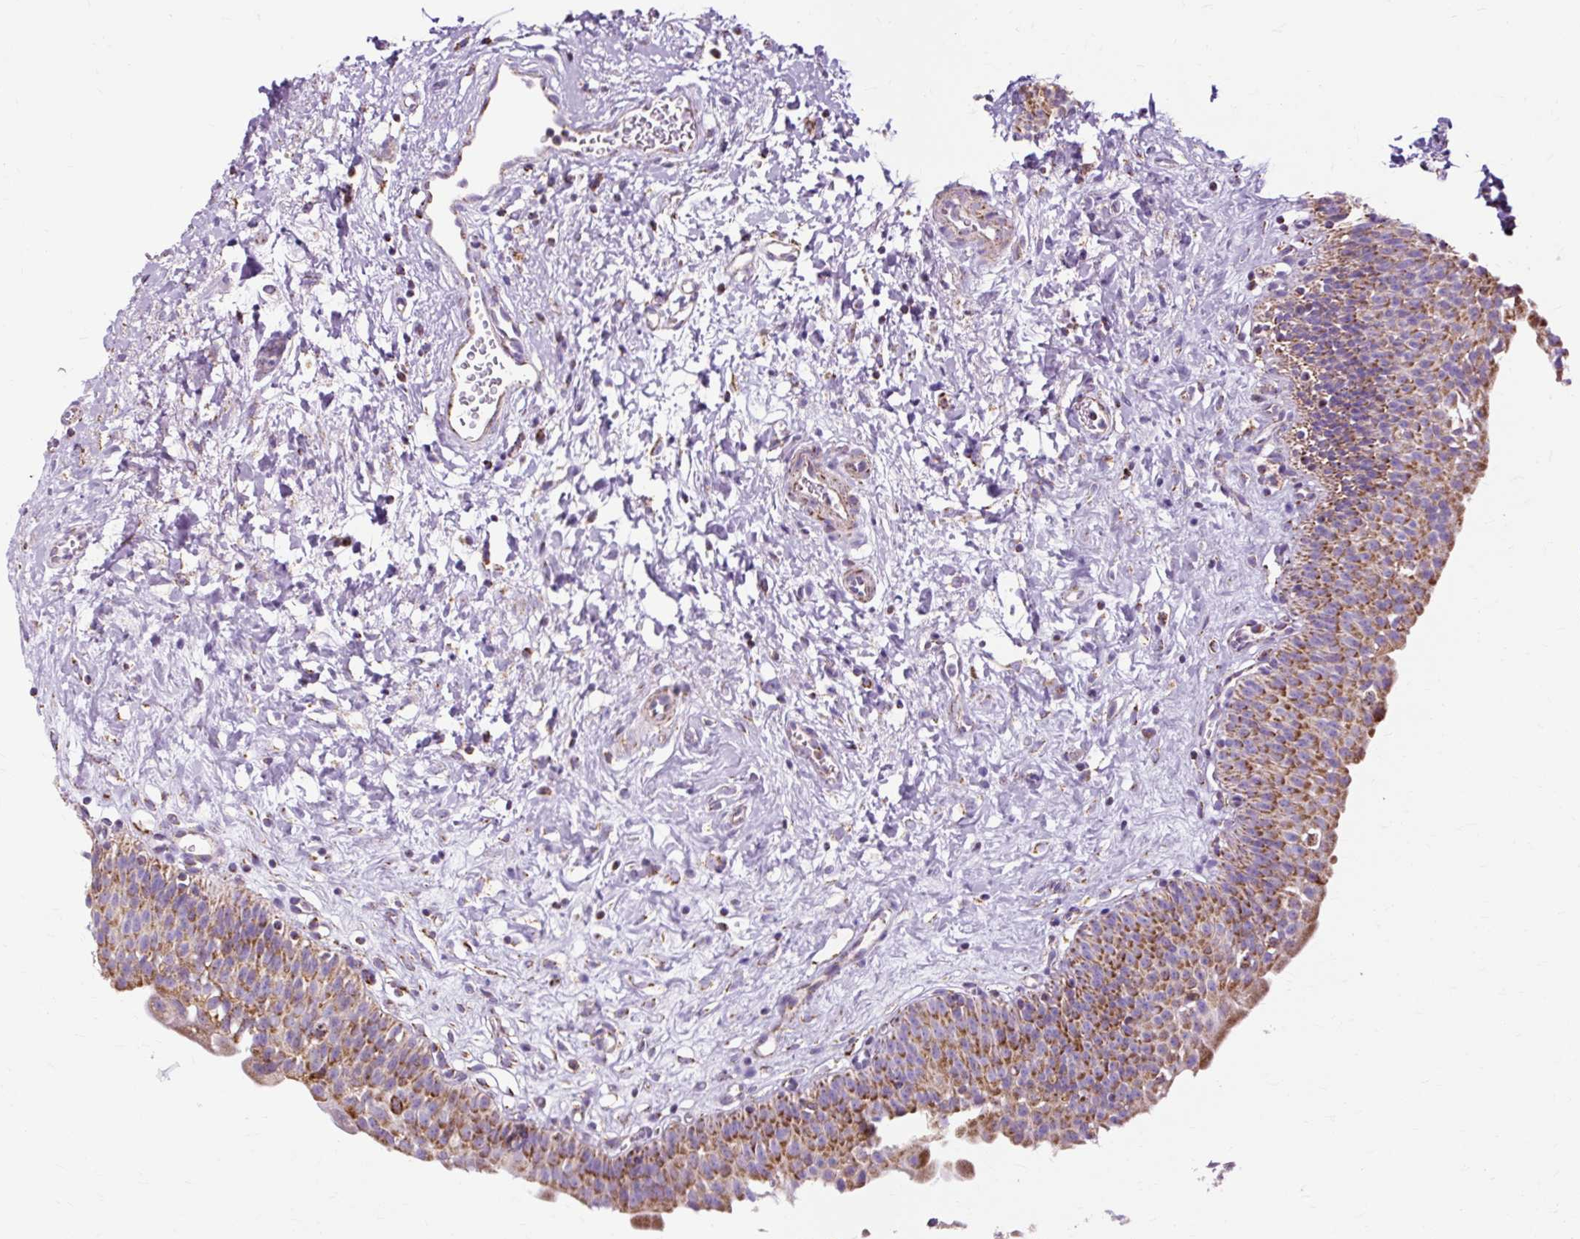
{"staining": {"intensity": "strong", "quantity": ">75%", "location": "cytoplasmic/membranous"}, "tissue": "urinary bladder", "cell_type": "Urothelial cells", "image_type": "normal", "snomed": [{"axis": "morphology", "description": "Normal tissue, NOS"}, {"axis": "topography", "description": "Urinary bladder"}], "caption": "Brown immunohistochemical staining in normal human urinary bladder exhibits strong cytoplasmic/membranous staining in approximately >75% of urothelial cells.", "gene": "DLAT", "patient": {"sex": "male", "age": 51}}